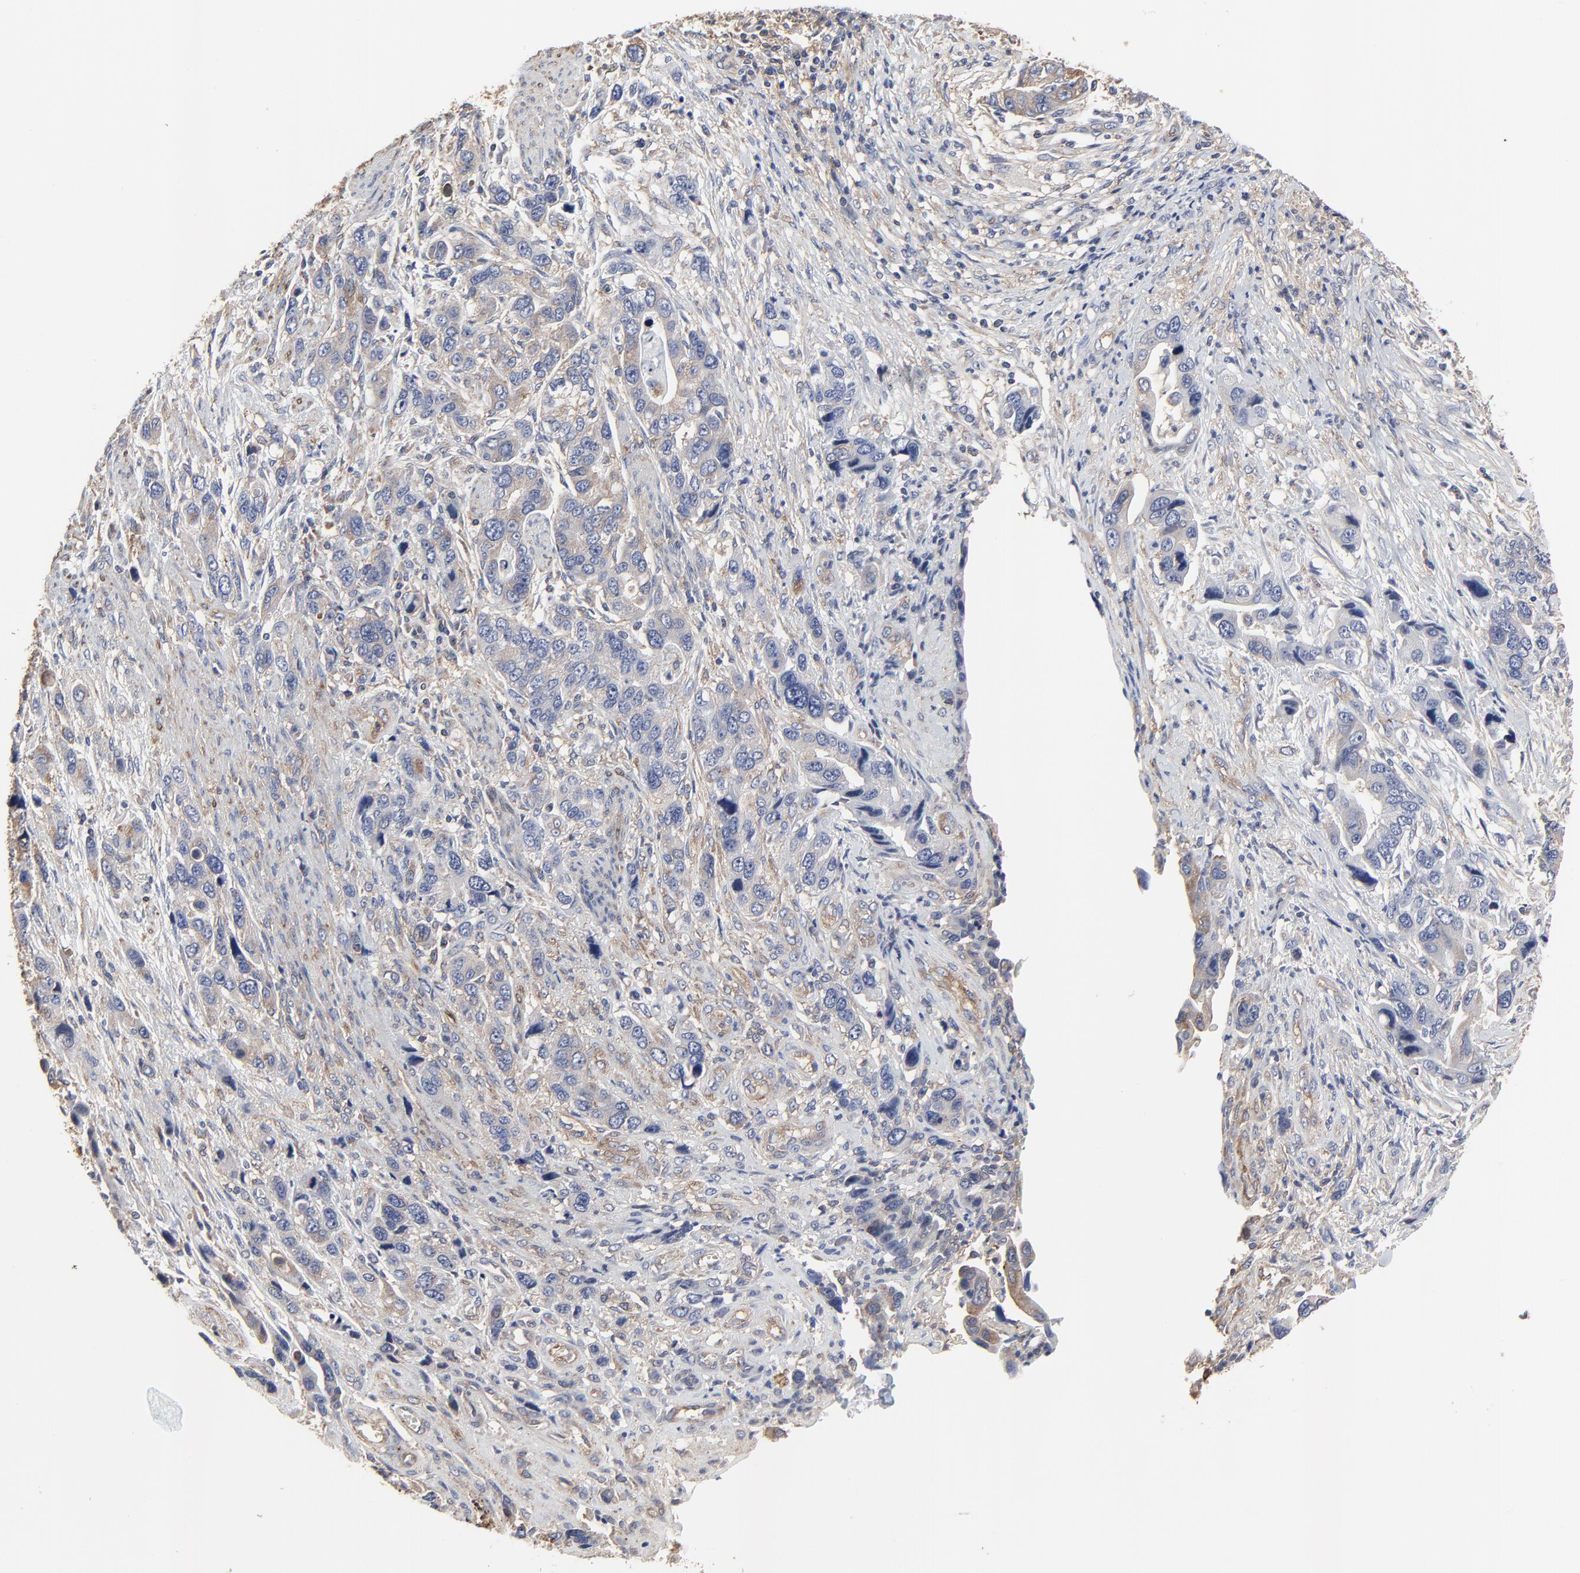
{"staining": {"intensity": "weak", "quantity": "25%-75%", "location": "cytoplasmic/membranous"}, "tissue": "stomach cancer", "cell_type": "Tumor cells", "image_type": "cancer", "snomed": [{"axis": "morphology", "description": "Adenocarcinoma, NOS"}, {"axis": "topography", "description": "Stomach, lower"}], "caption": "Stomach adenocarcinoma was stained to show a protein in brown. There is low levels of weak cytoplasmic/membranous positivity in about 25%-75% of tumor cells. Using DAB (brown) and hematoxylin (blue) stains, captured at high magnification using brightfield microscopy.", "gene": "NXF3", "patient": {"sex": "female", "age": 93}}